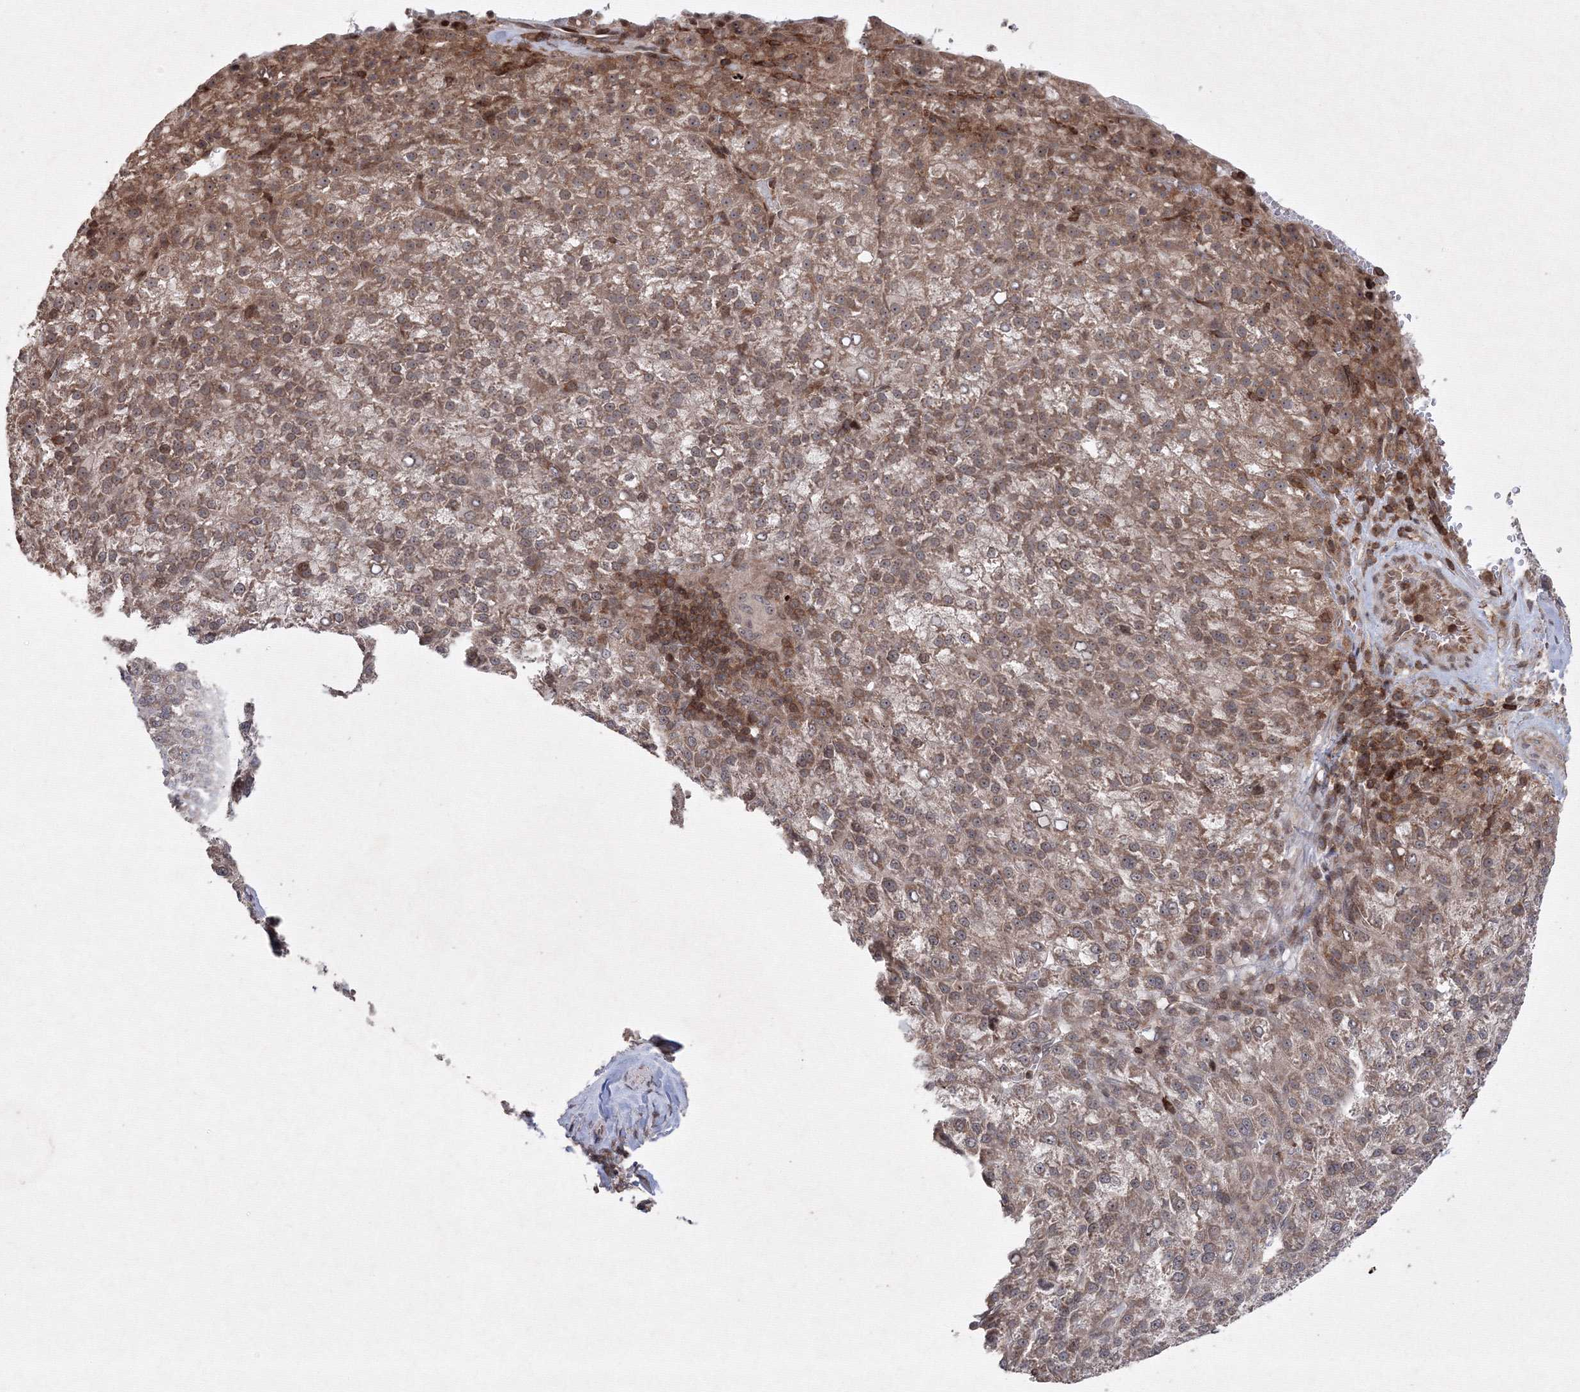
{"staining": {"intensity": "moderate", "quantity": ">75%", "location": "cytoplasmic/membranous"}, "tissue": "liver cancer", "cell_type": "Tumor cells", "image_type": "cancer", "snomed": [{"axis": "morphology", "description": "Carcinoma, Hepatocellular, NOS"}, {"axis": "topography", "description": "Liver"}], "caption": "DAB immunohistochemical staining of hepatocellular carcinoma (liver) demonstrates moderate cytoplasmic/membranous protein staining in about >75% of tumor cells.", "gene": "MKRN2", "patient": {"sex": "female", "age": 58}}